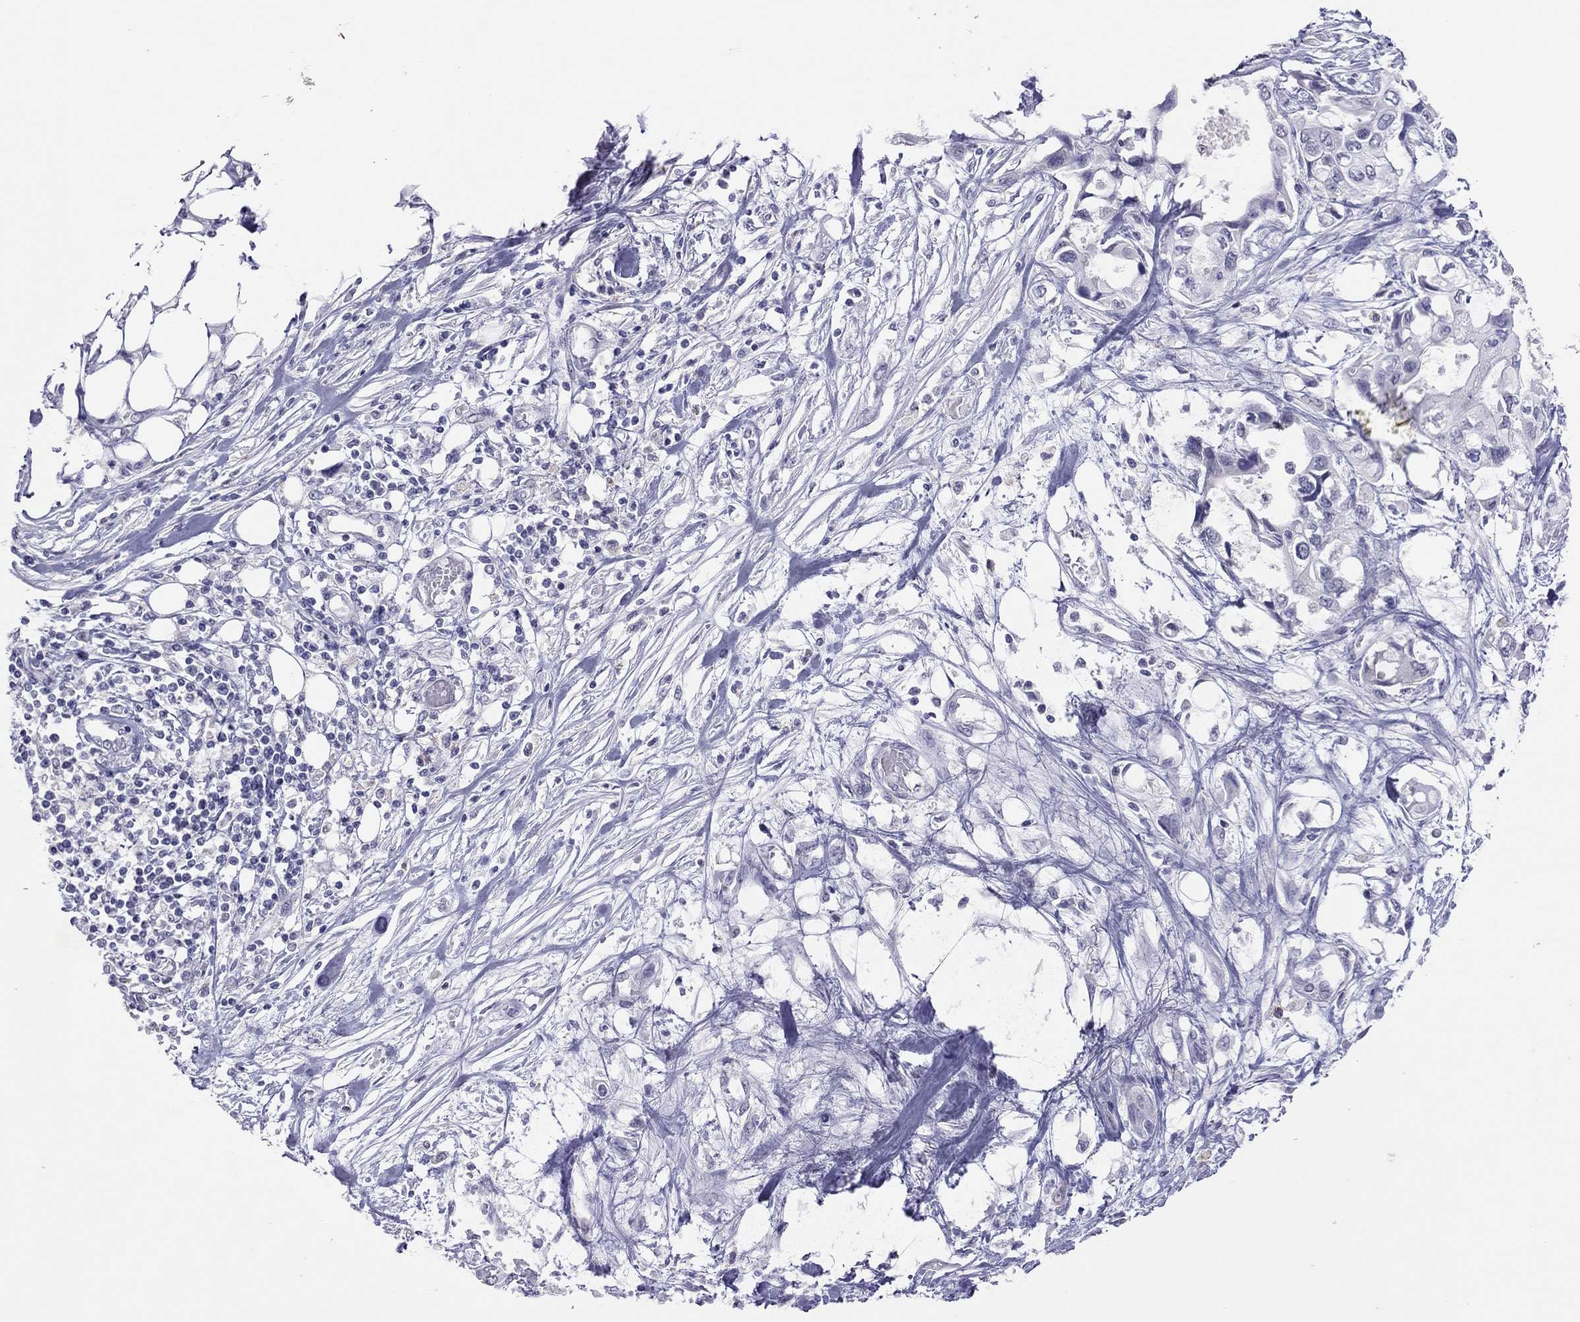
{"staining": {"intensity": "negative", "quantity": "none", "location": "none"}, "tissue": "pancreatic cancer", "cell_type": "Tumor cells", "image_type": "cancer", "snomed": [{"axis": "morphology", "description": "Adenocarcinoma, NOS"}, {"axis": "topography", "description": "Pancreas"}], "caption": "Tumor cells show no significant protein expression in pancreatic adenocarcinoma.", "gene": "SLAMF1", "patient": {"sex": "female", "age": 63}}